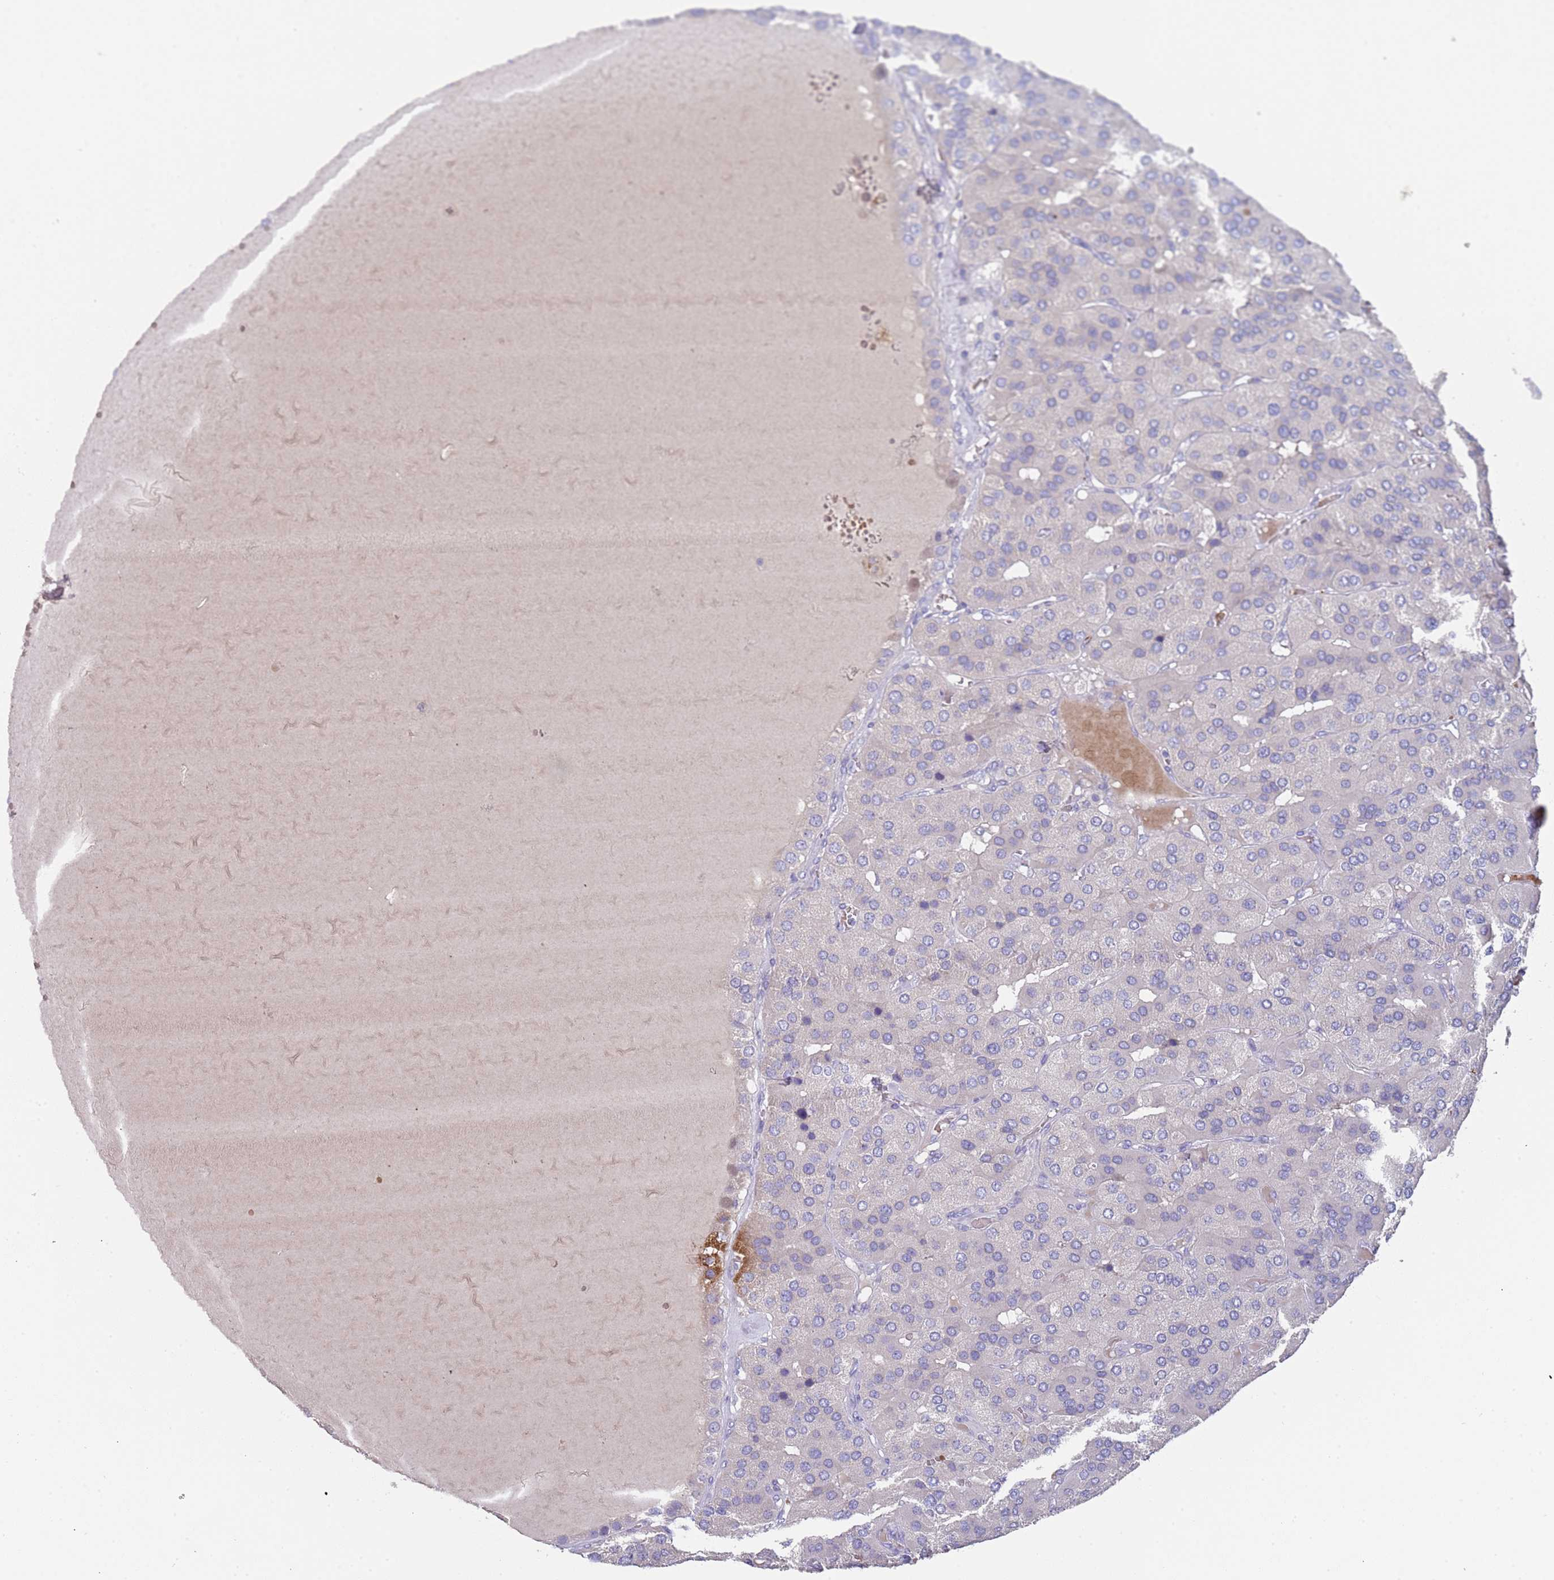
{"staining": {"intensity": "negative", "quantity": "none", "location": "none"}, "tissue": "parathyroid gland", "cell_type": "Glandular cells", "image_type": "normal", "snomed": [{"axis": "morphology", "description": "Normal tissue, NOS"}, {"axis": "morphology", "description": "Adenoma, NOS"}, {"axis": "topography", "description": "Parathyroid gland"}], "caption": "Protein analysis of normal parathyroid gland exhibits no significant expression in glandular cells.", "gene": "TMEM251", "patient": {"sex": "female", "age": 86}}